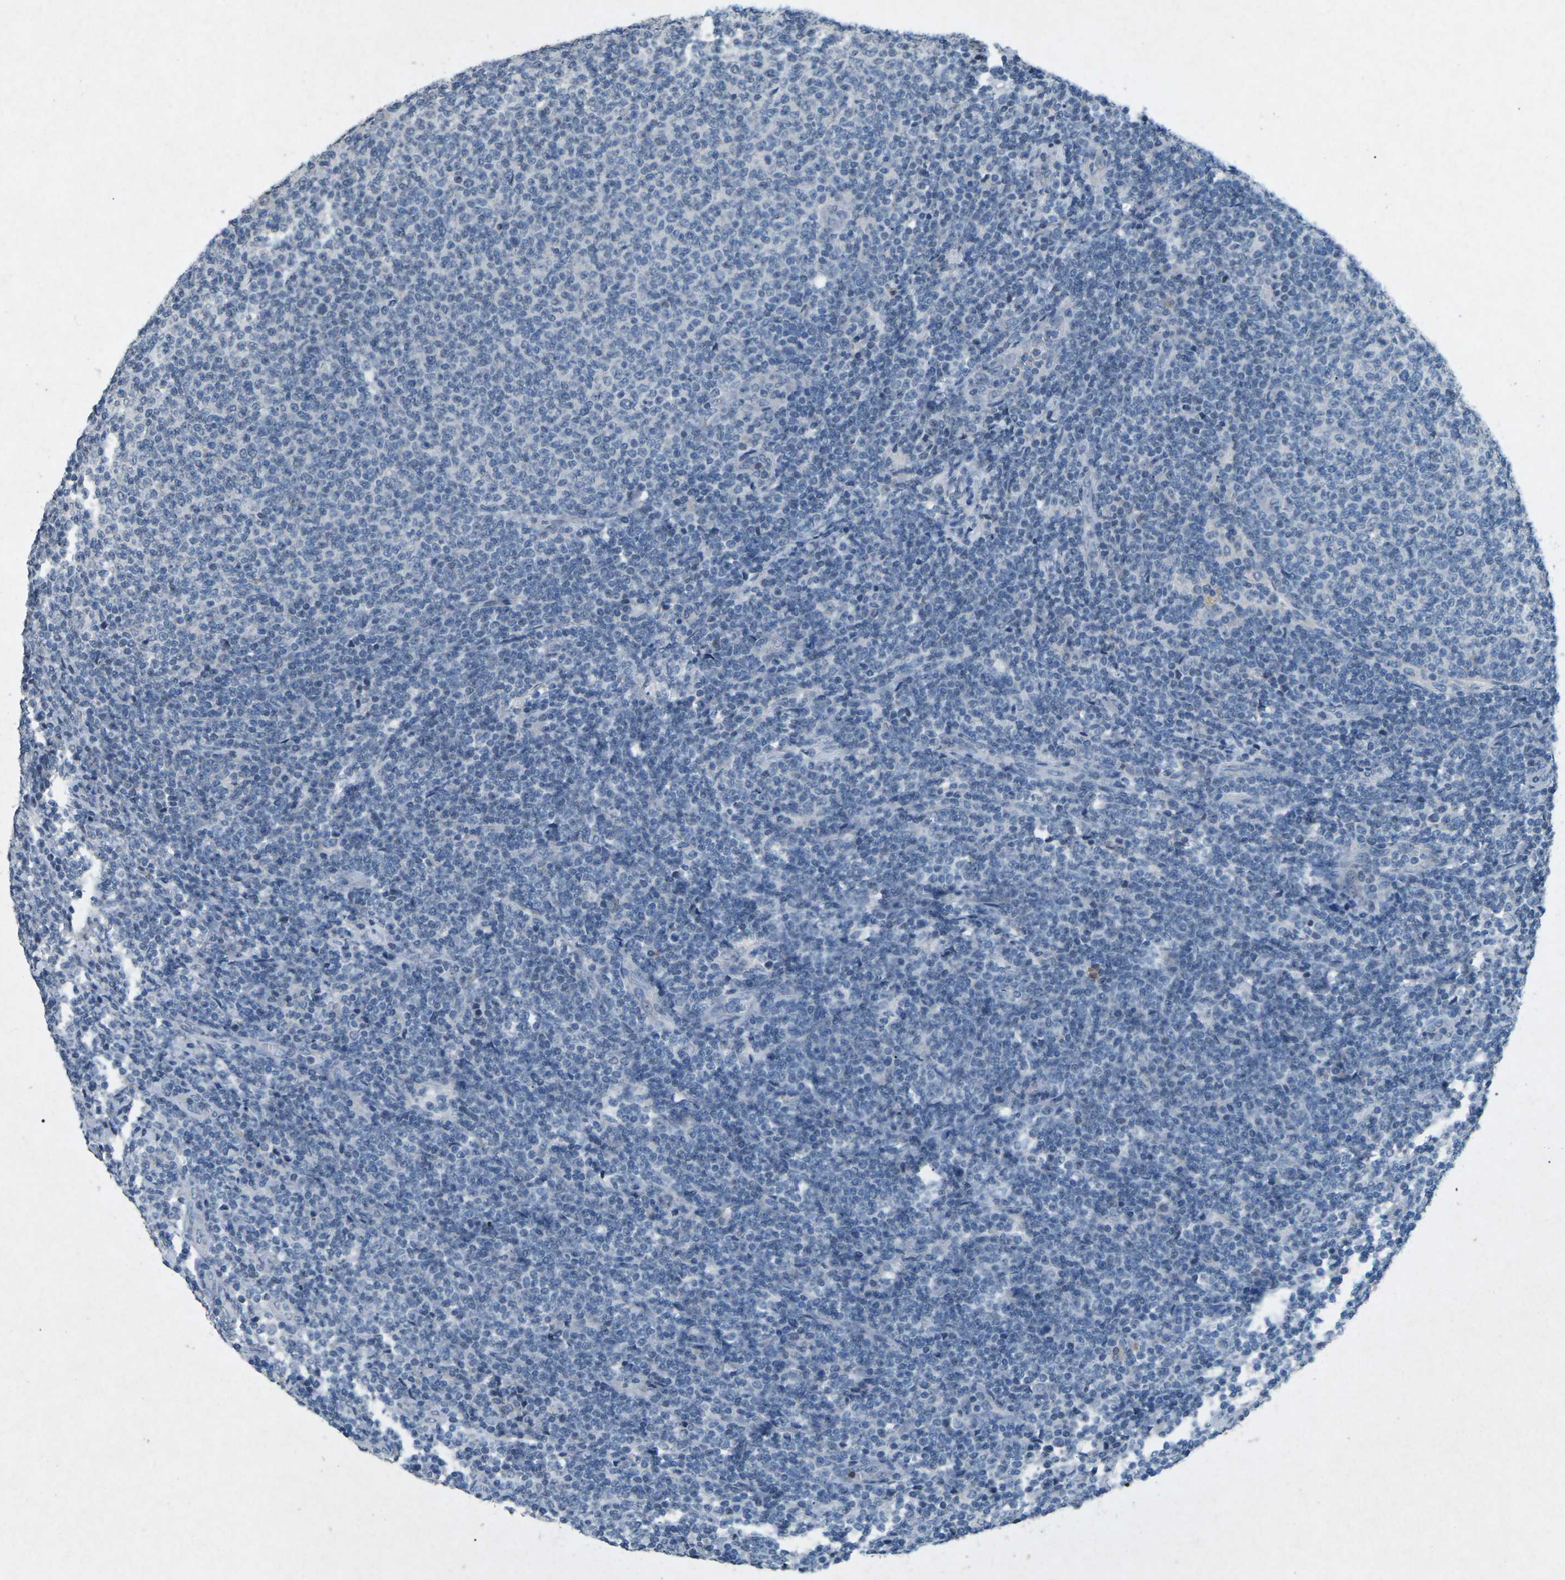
{"staining": {"intensity": "negative", "quantity": "none", "location": "none"}, "tissue": "lymphoma", "cell_type": "Tumor cells", "image_type": "cancer", "snomed": [{"axis": "morphology", "description": "Malignant lymphoma, non-Hodgkin's type, Low grade"}, {"axis": "topography", "description": "Lymph node"}], "caption": "Image shows no significant protein expression in tumor cells of low-grade malignant lymphoma, non-Hodgkin's type.", "gene": "A1BG", "patient": {"sex": "male", "age": 66}}